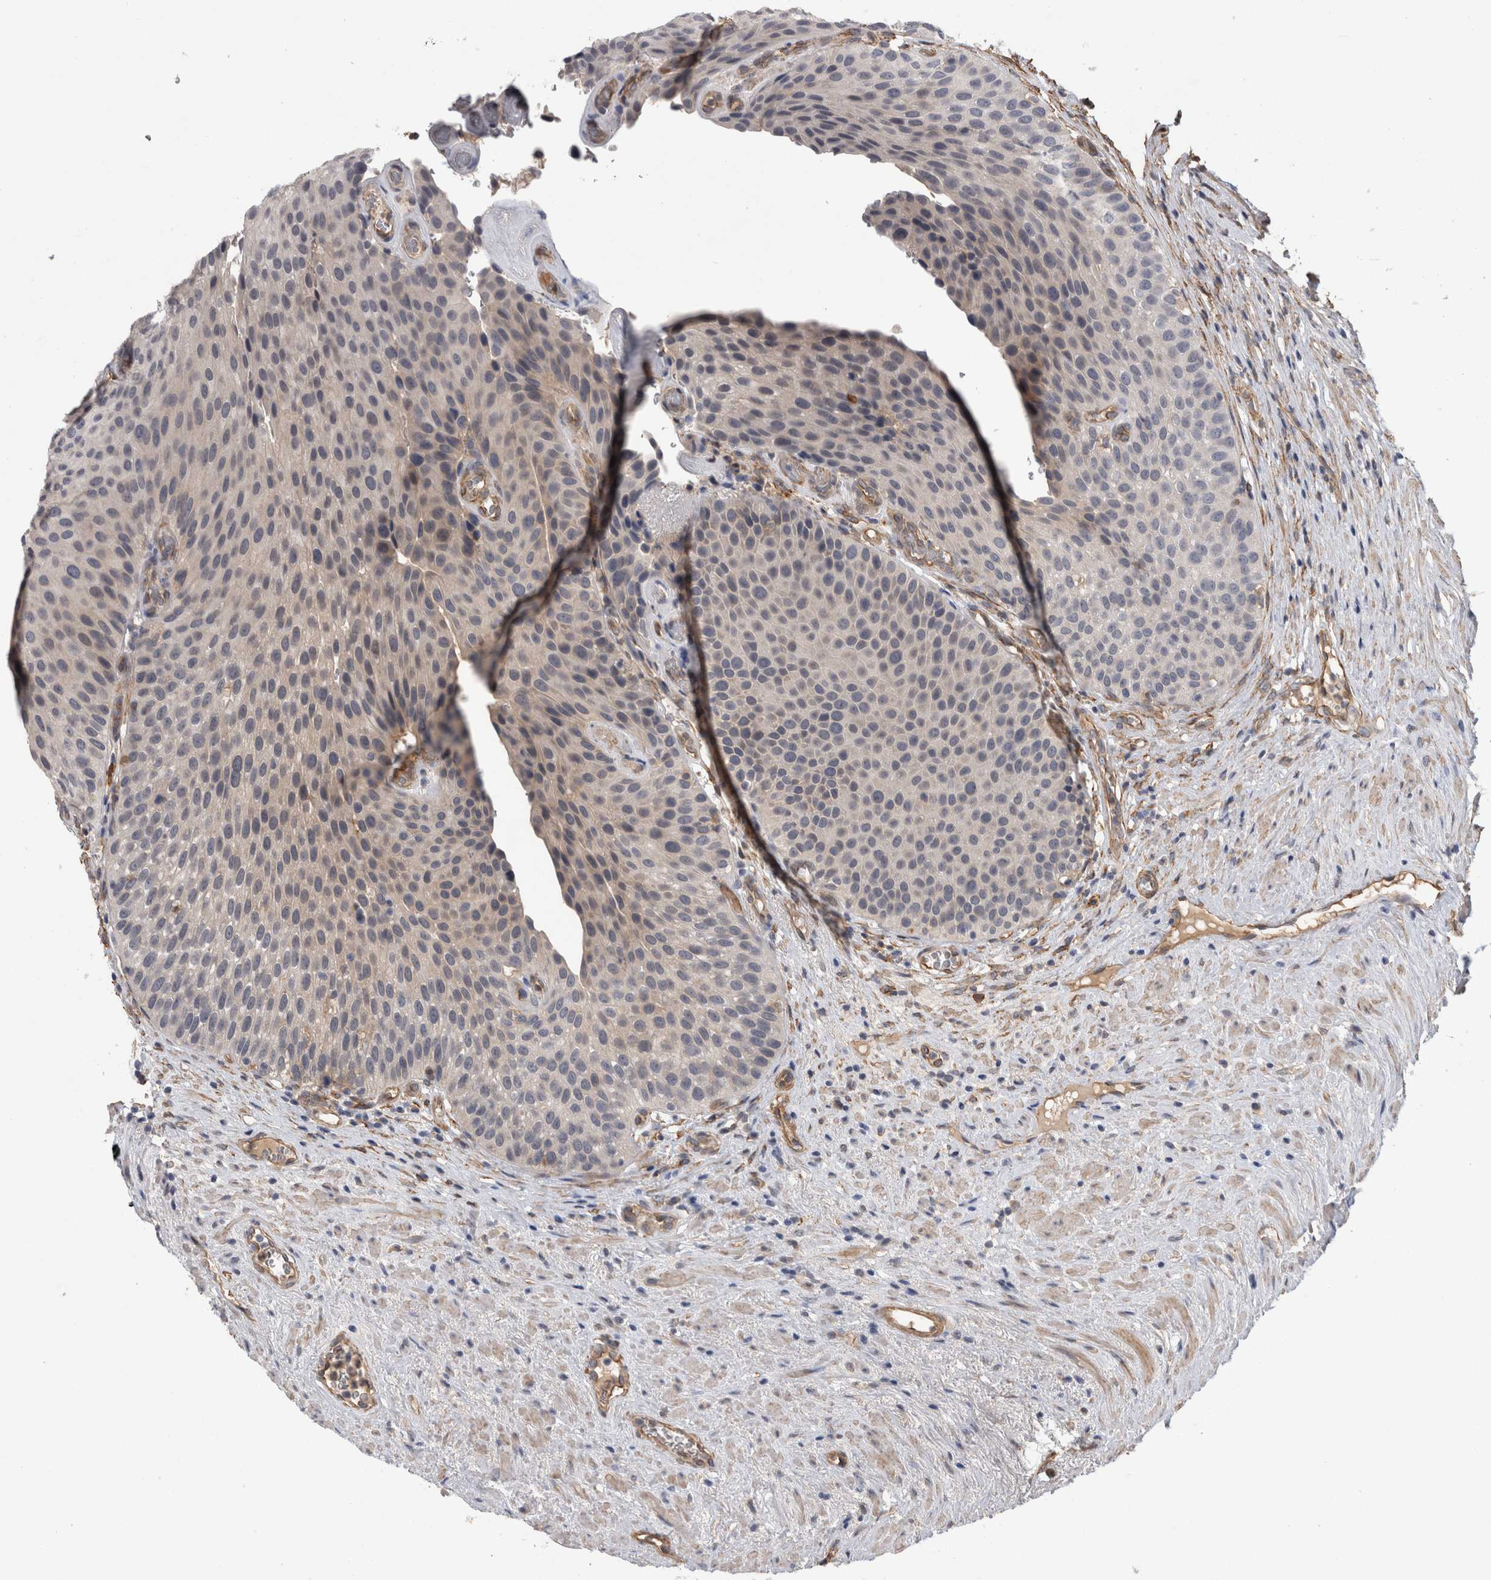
{"staining": {"intensity": "negative", "quantity": "none", "location": "none"}, "tissue": "urothelial cancer", "cell_type": "Tumor cells", "image_type": "cancer", "snomed": [{"axis": "morphology", "description": "Normal tissue, NOS"}, {"axis": "morphology", "description": "Urothelial carcinoma, Low grade"}, {"axis": "topography", "description": "Urinary bladder"}, {"axis": "topography", "description": "Prostate"}], "caption": "Tumor cells show no significant protein positivity in low-grade urothelial carcinoma.", "gene": "ANKFY1", "patient": {"sex": "male", "age": 60}}